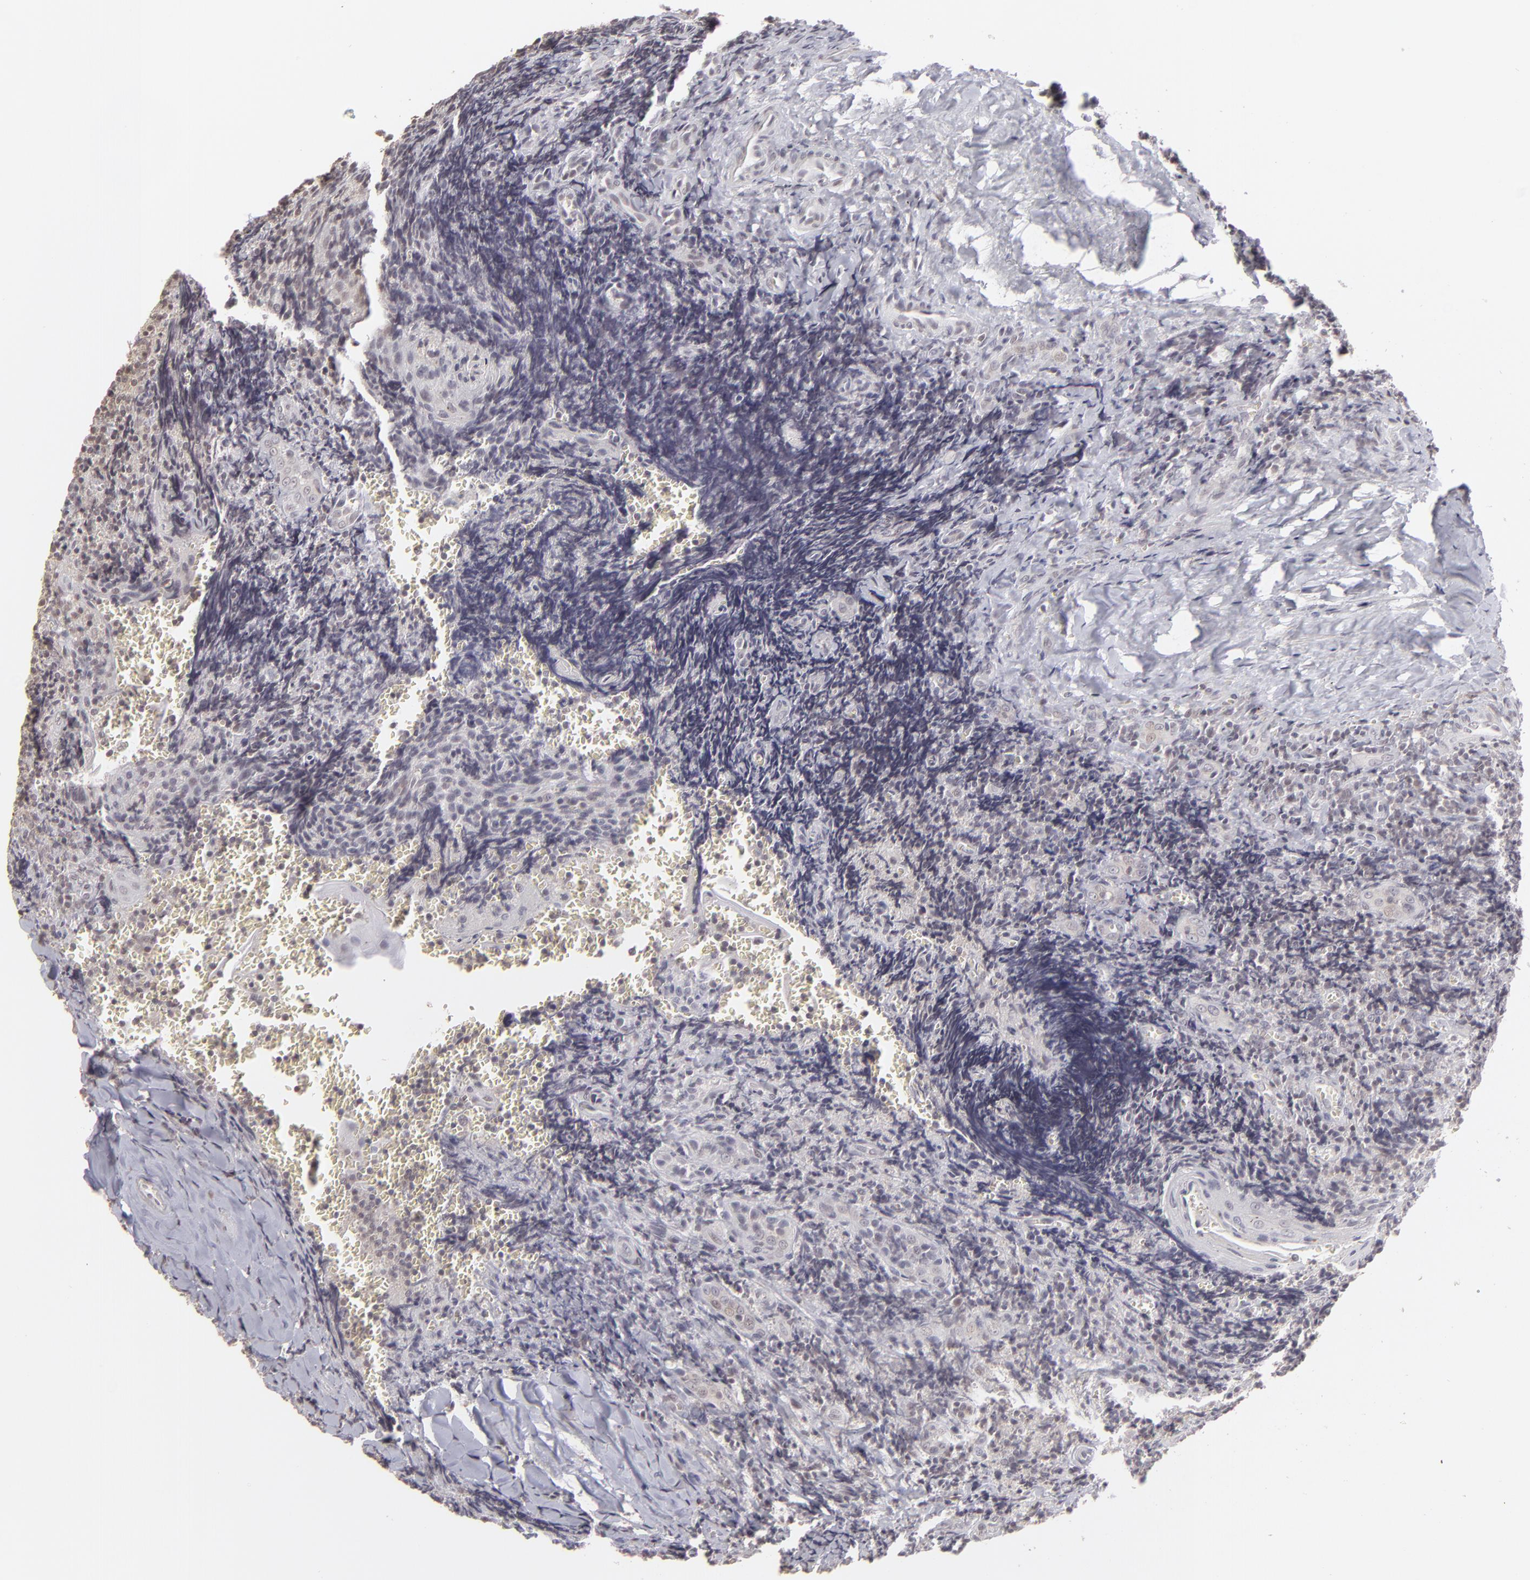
{"staining": {"intensity": "negative", "quantity": "none", "location": "none"}, "tissue": "tonsil", "cell_type": "Germinal center cells", "image_type": "normal", "snomed": [{"axis": "morphology", "description": "Normal tissue, NOS"}, {"axis": "topography", "description": "Tonsil"}], "caption": "This is a image of immunohistochemistry (IHC) staining of unremarkable tonsil, which shows no staining in germinal center cells.", "gene": "CLDN2", "patient": {"sex": "male", "age": 20}}